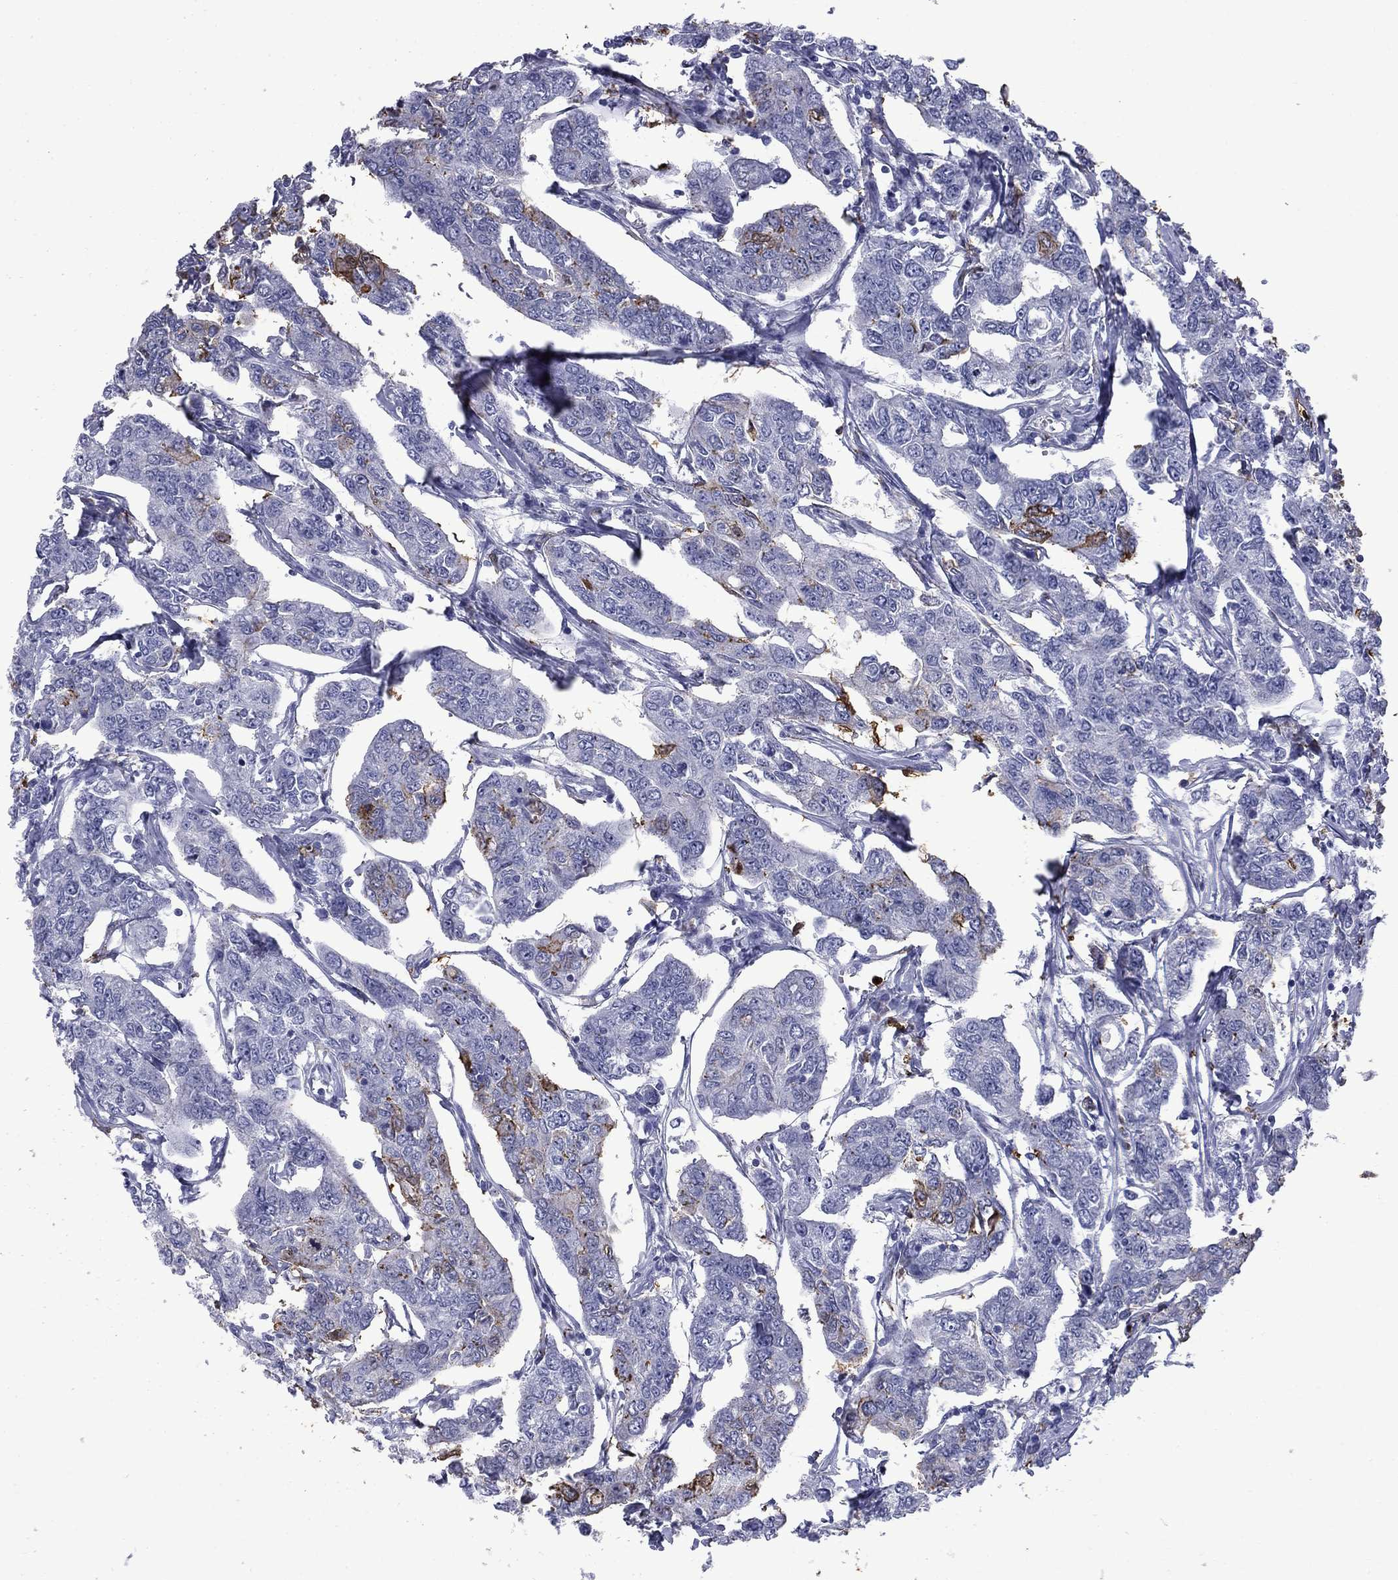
{"staining": {"intensity": "moderate", "quantity": "<25%", "location": "cytoplasmic/membranous"}, "tissue": "breast cancer", "cell_type": "Tumor cells", "image_type": "cancer", "snomed": [{"axis": "morphology", "description": "Duct carcinoma"}, {"axis": "topography", "description": "Breast"}], "caption": "This image exhibits IHC staining of breast cancer, with low moderate cytoplasmic/membranous expression in approximately <25% of tumor cells.", "gene": "TRIM29", "patient": {"sex": "female", "age": 88}}